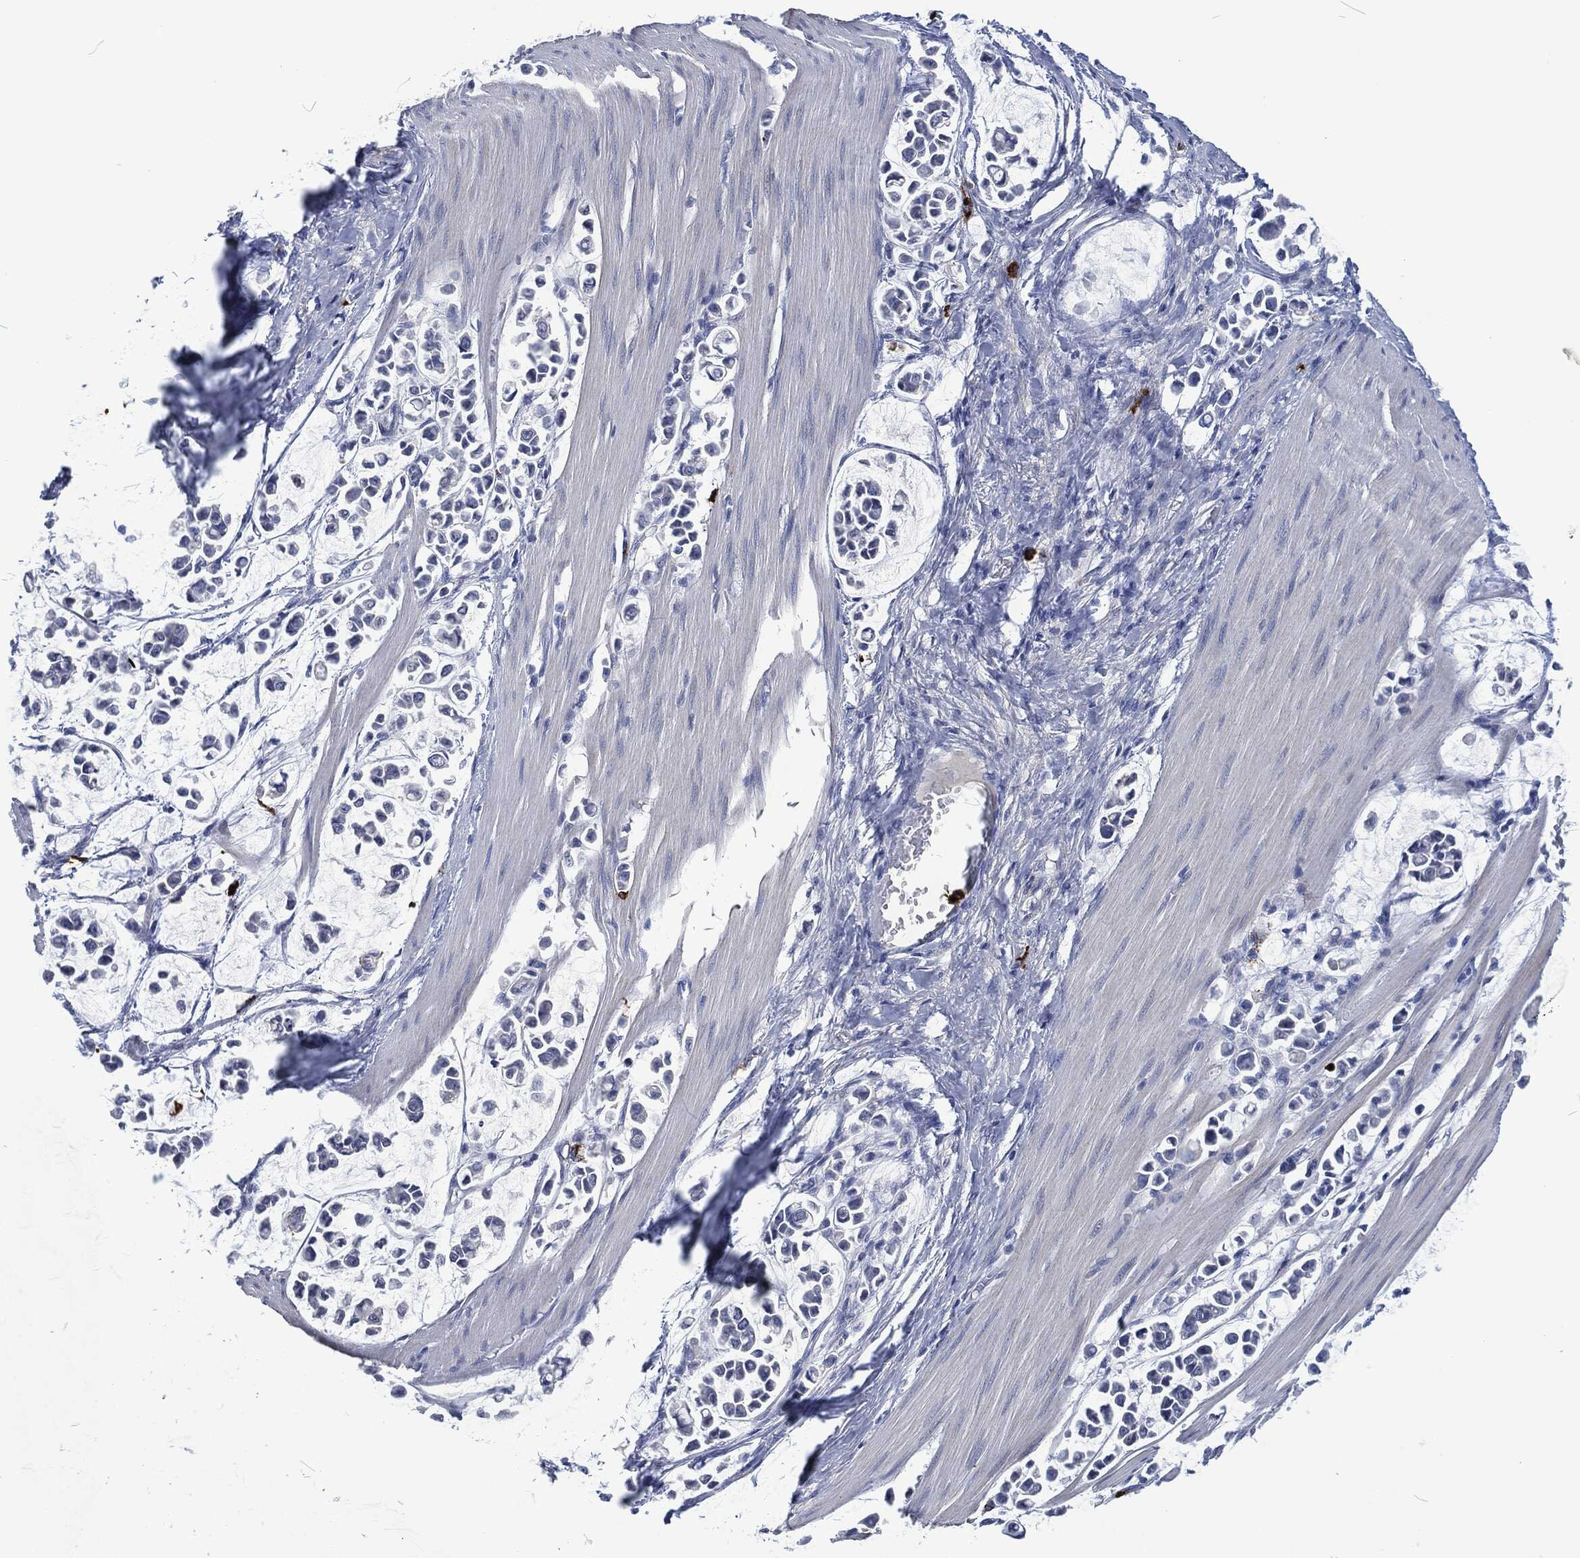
{"staining": {"intensity": "negative", "quantity": "none", "location": "none"}, "tissue": "stomach cancer", "cell_type": "Tumor cells", "image_type": "cancer", "snomed": [{"axis": "morphology", "description": "Adenocarcinoma, NOS"}, {"axis": "topography", "description": "Stomach"}], "caption": "Photomicrograph shows no protein expression in tumor cells of stomach cancer tissue.", "gene": "MPO", "patient": {"sex": "male", "age": 82}}